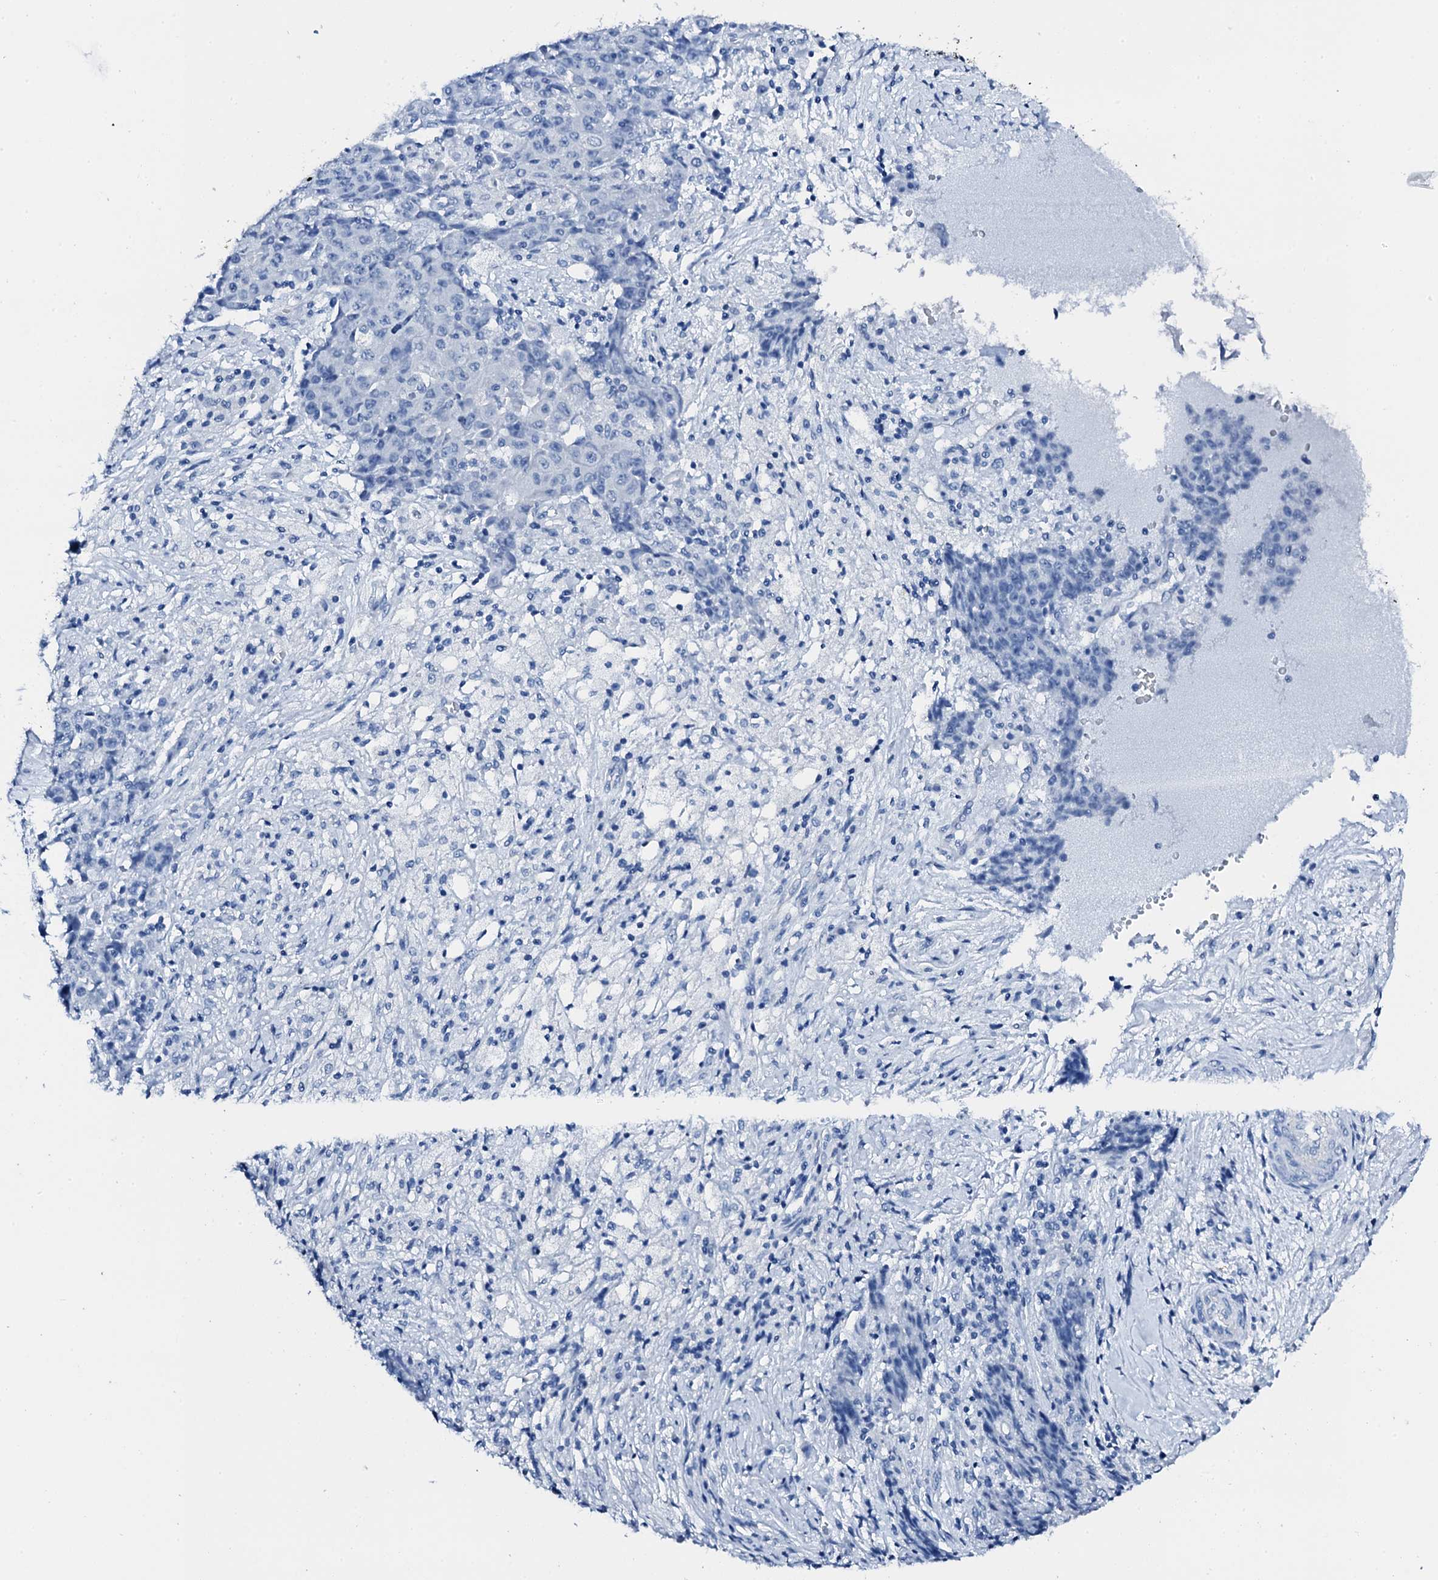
{"staining": {"intensity": "negative", "quantity": "none", "location": "none"}, "tissue": "ovarian cancer", "cell_type": "Tumor cells", "image_type": "cancer", "snomed": [{"axis": "morphology", "description": "Carcinoma, endometroid"}, {"axis": "topography", "description": "Ovary"}], "caption": "Image shows no significant protein expression in tumor cells of endometroid carcinoma (ovarian). (IHC, brightfield microscopy, high magnification).", "gene": "PTH", "patient": {"sex": "female", "age": 42}}